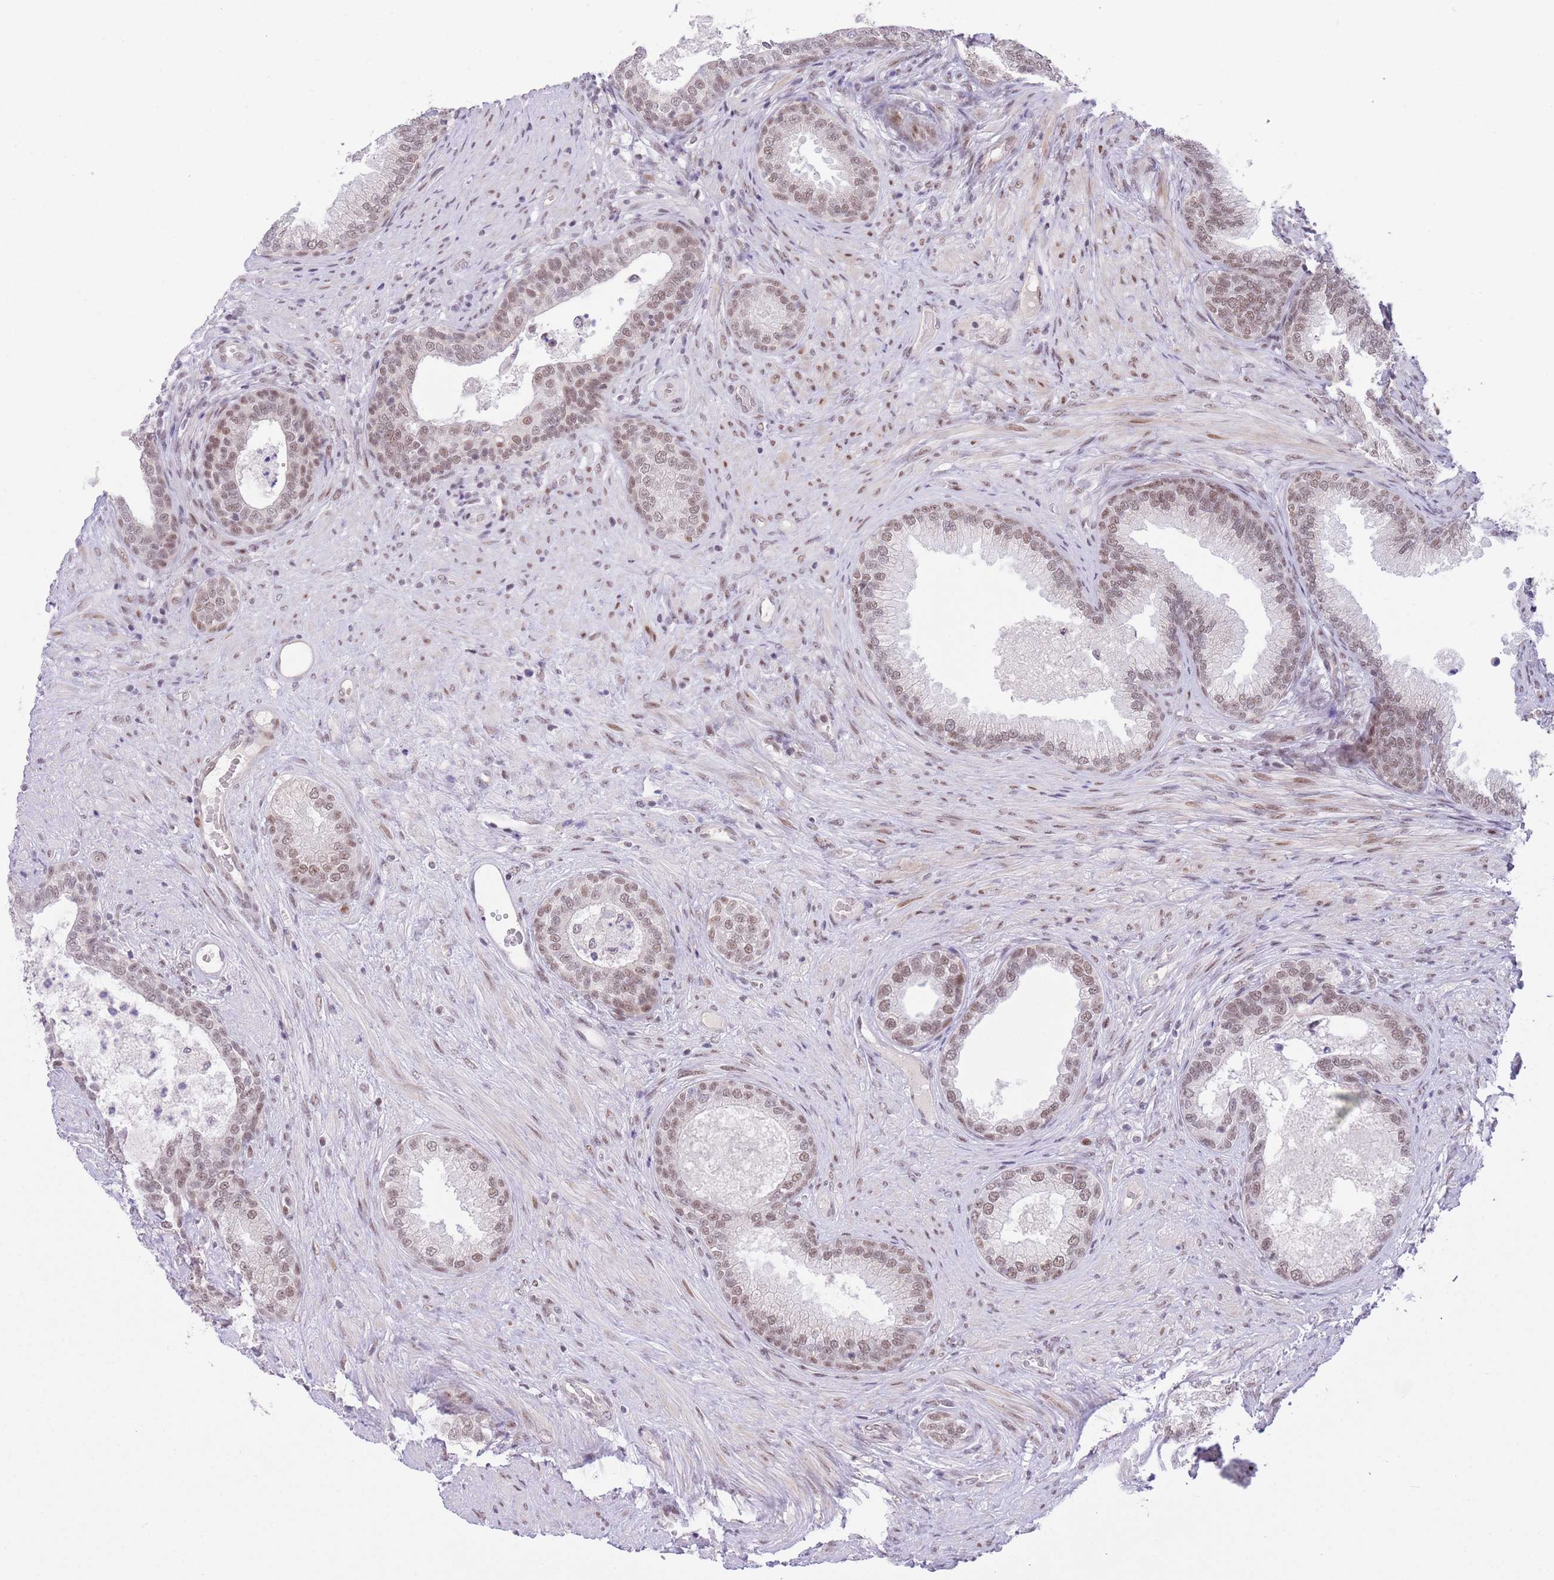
{"staining": {"intensity": "weak", "quantity": "<25%", "location": "nuclear"}, "tissue": "prostate", "cell_type": "Glandular cells", "image_type": "normal", "snomed": [{"axis": "morphology", "description": "Normal tissue, NOS"}, {"axis": "topography", "description": "Prostate"}], "caption": "A high-resolution photomicrograph shows IHC staining of benign prostate, which displays no significant expression in glandular cells.", "gene": "RFX1", "patient": {"sex": "male", "age": 76}}